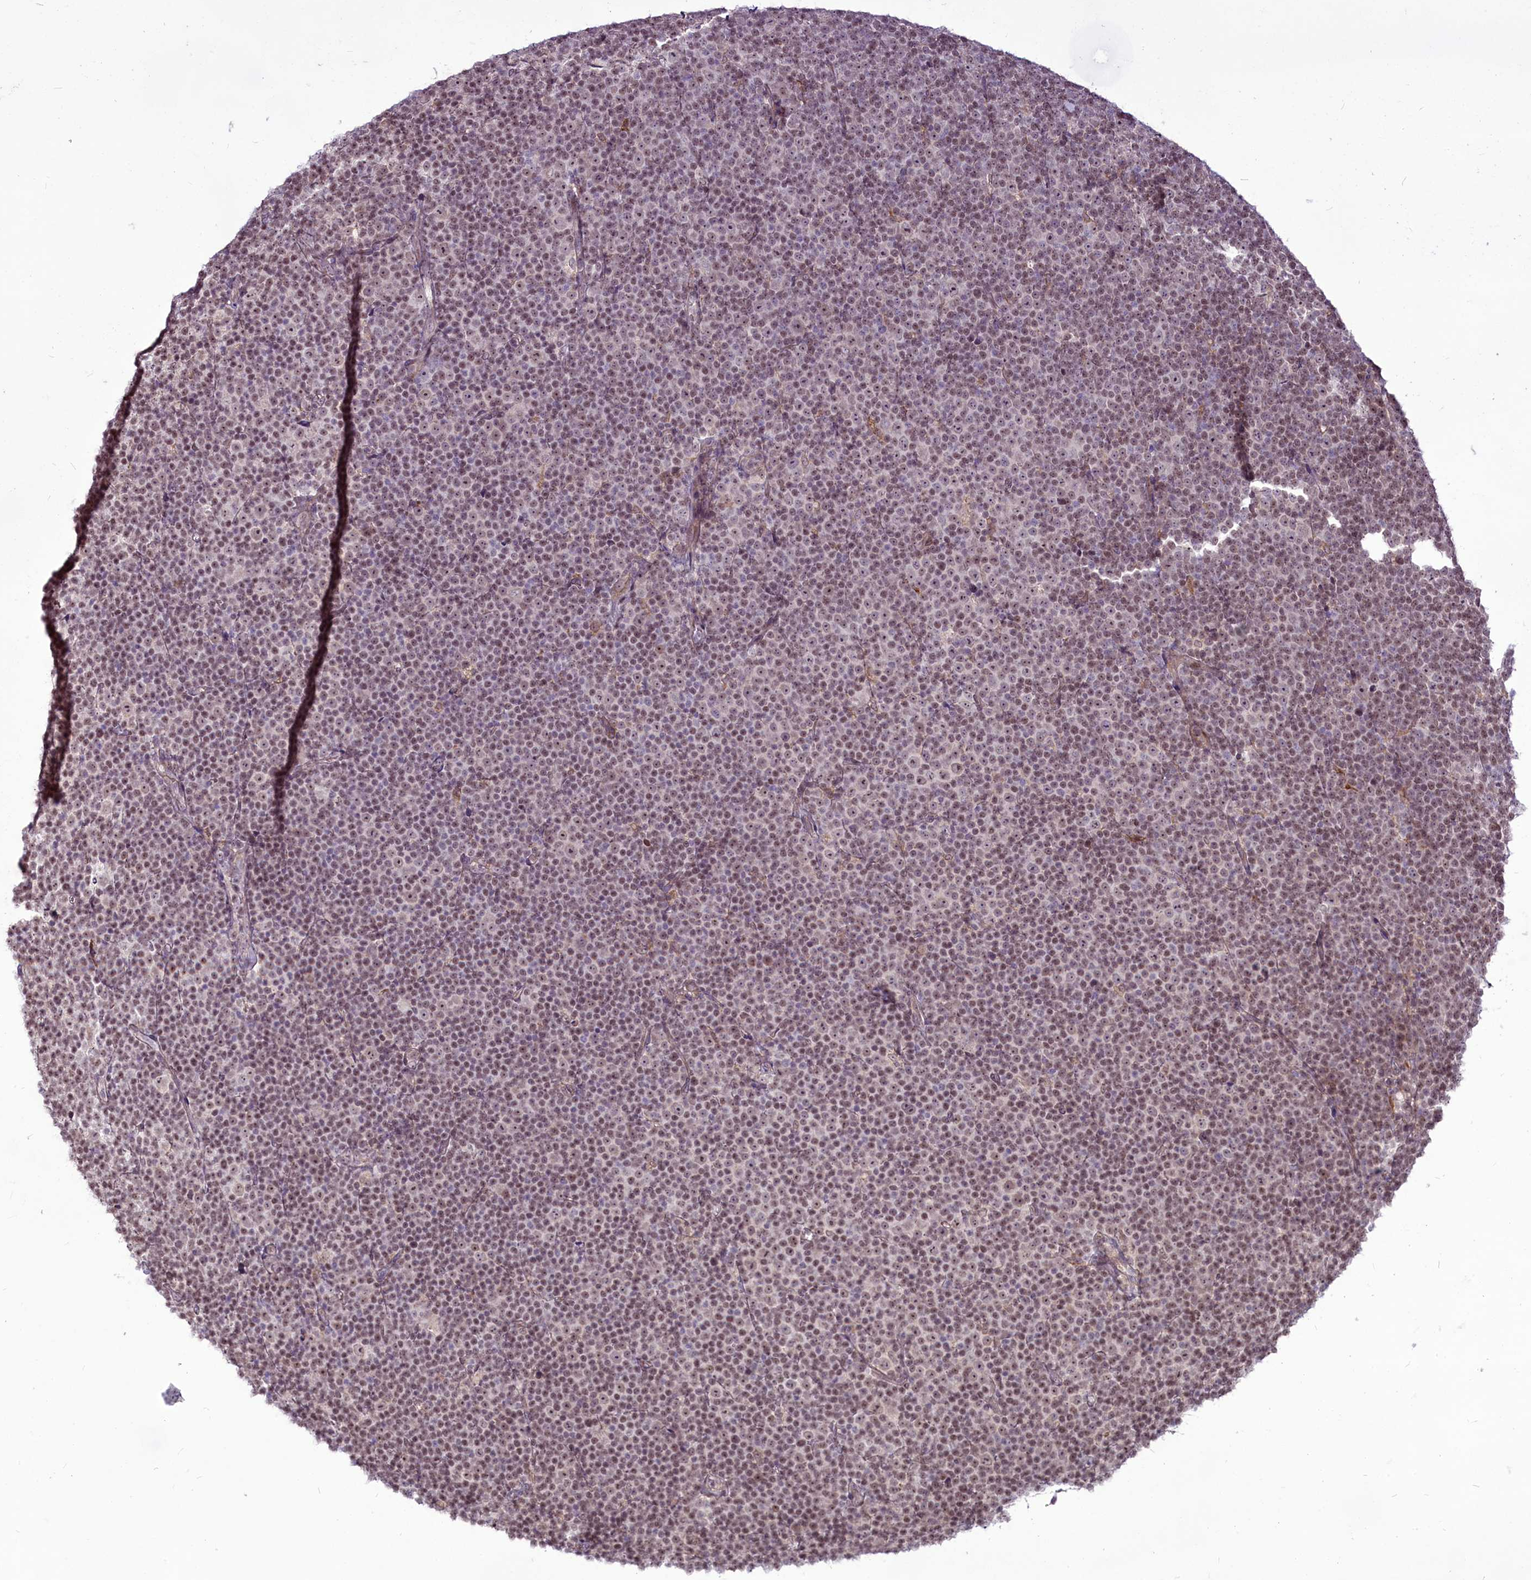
{"staining": {"intensity": "weak", "quantity": ">75%", "location": "nuclear"}, "tissue": "lymphoma", "cell_type": "Tumor cells", "image_type": "cancer", "snomed": [{"axis": "morphology", "description": "Malignant lymphoma, non-Hodgkin's type, Low grade"}, {"axis": "topography", "description": "Lymph node"}], "caption": "Weak nuclear positivity for a protein is appreciated in about >75% of tumor cells of lymphoma using immunohistochemistry (IHC).", "gene": "RSBN1", "patient": {"sex": "female", "age": 67}}